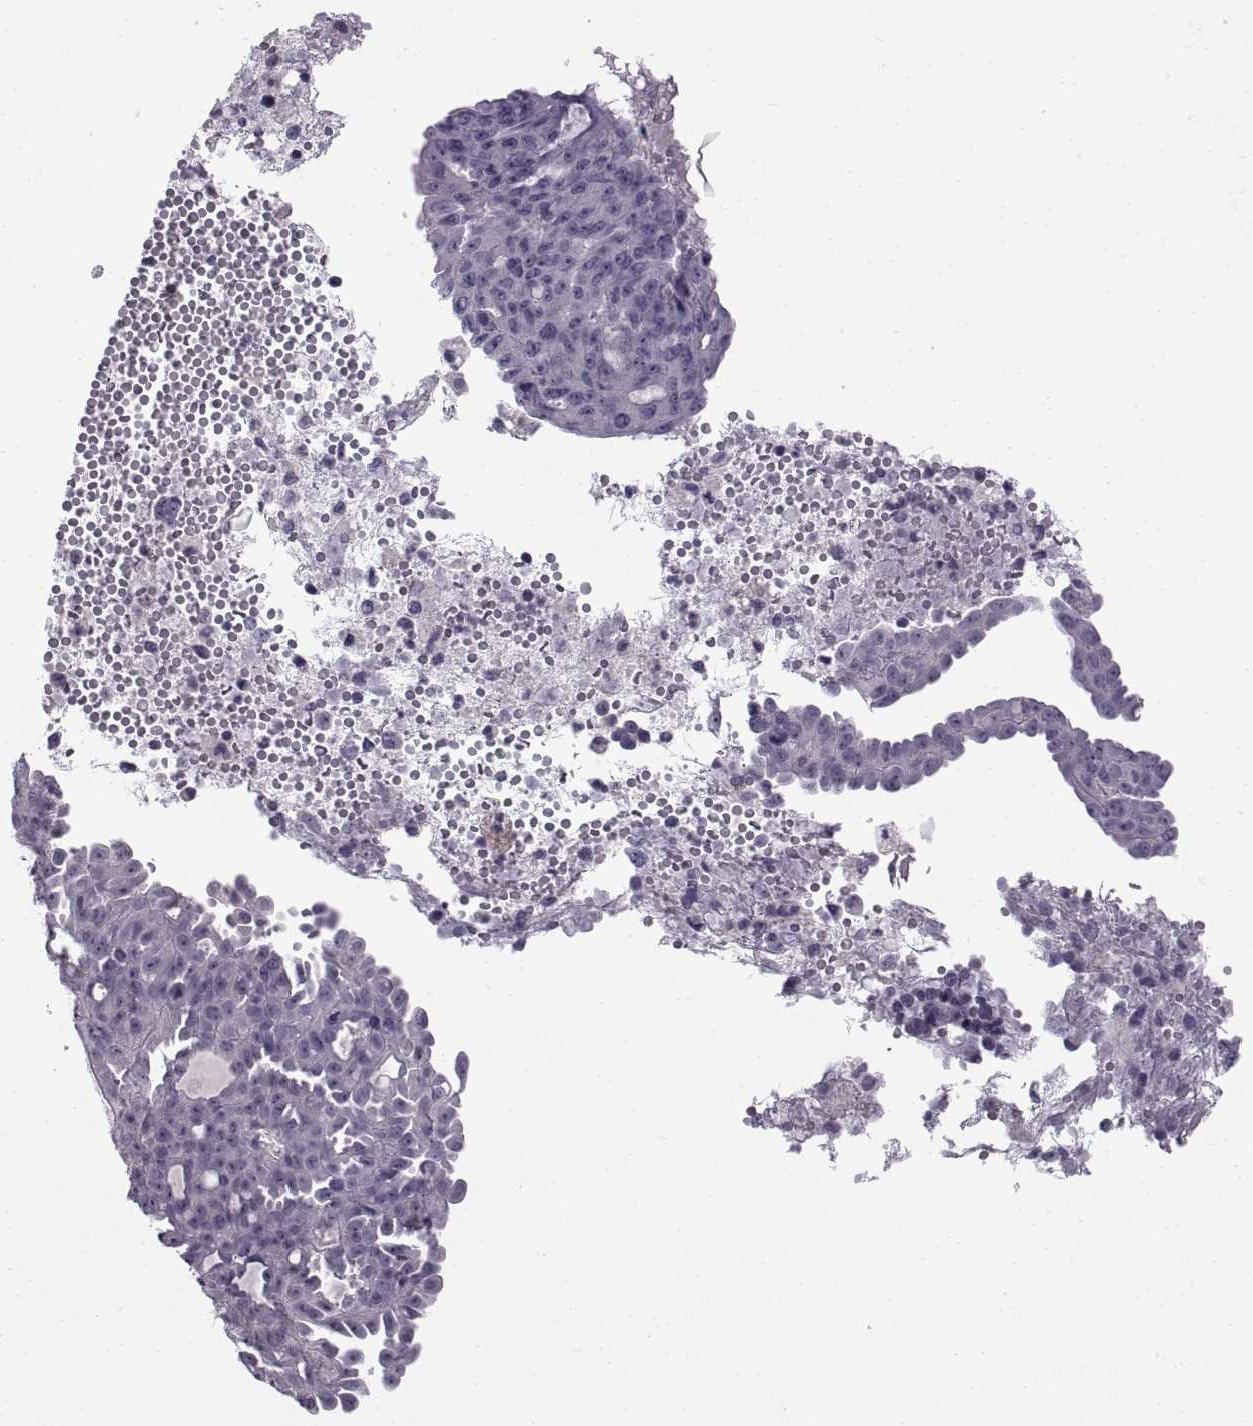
{"staining": {"intensity": "negative", "quantity": "none", "location": "none"}, "tissue": "ovarian cancer", "cell_type": "Tumor cells", "image_type": "cancer", "snomed": [{"axis": "morphology", "description": "Cystadenocarcinoma, serous, NOS"}, {"axis": "topography", "description": "Ovary"}], "caption": "The immunohistochemistry (IHC) micrograph has no significant expression in tumor cells of serous cystadenocarcinoma (ovarian) tissue.", "gene": "BSPH1", "patient": {"sex": "female", "age": 71}}